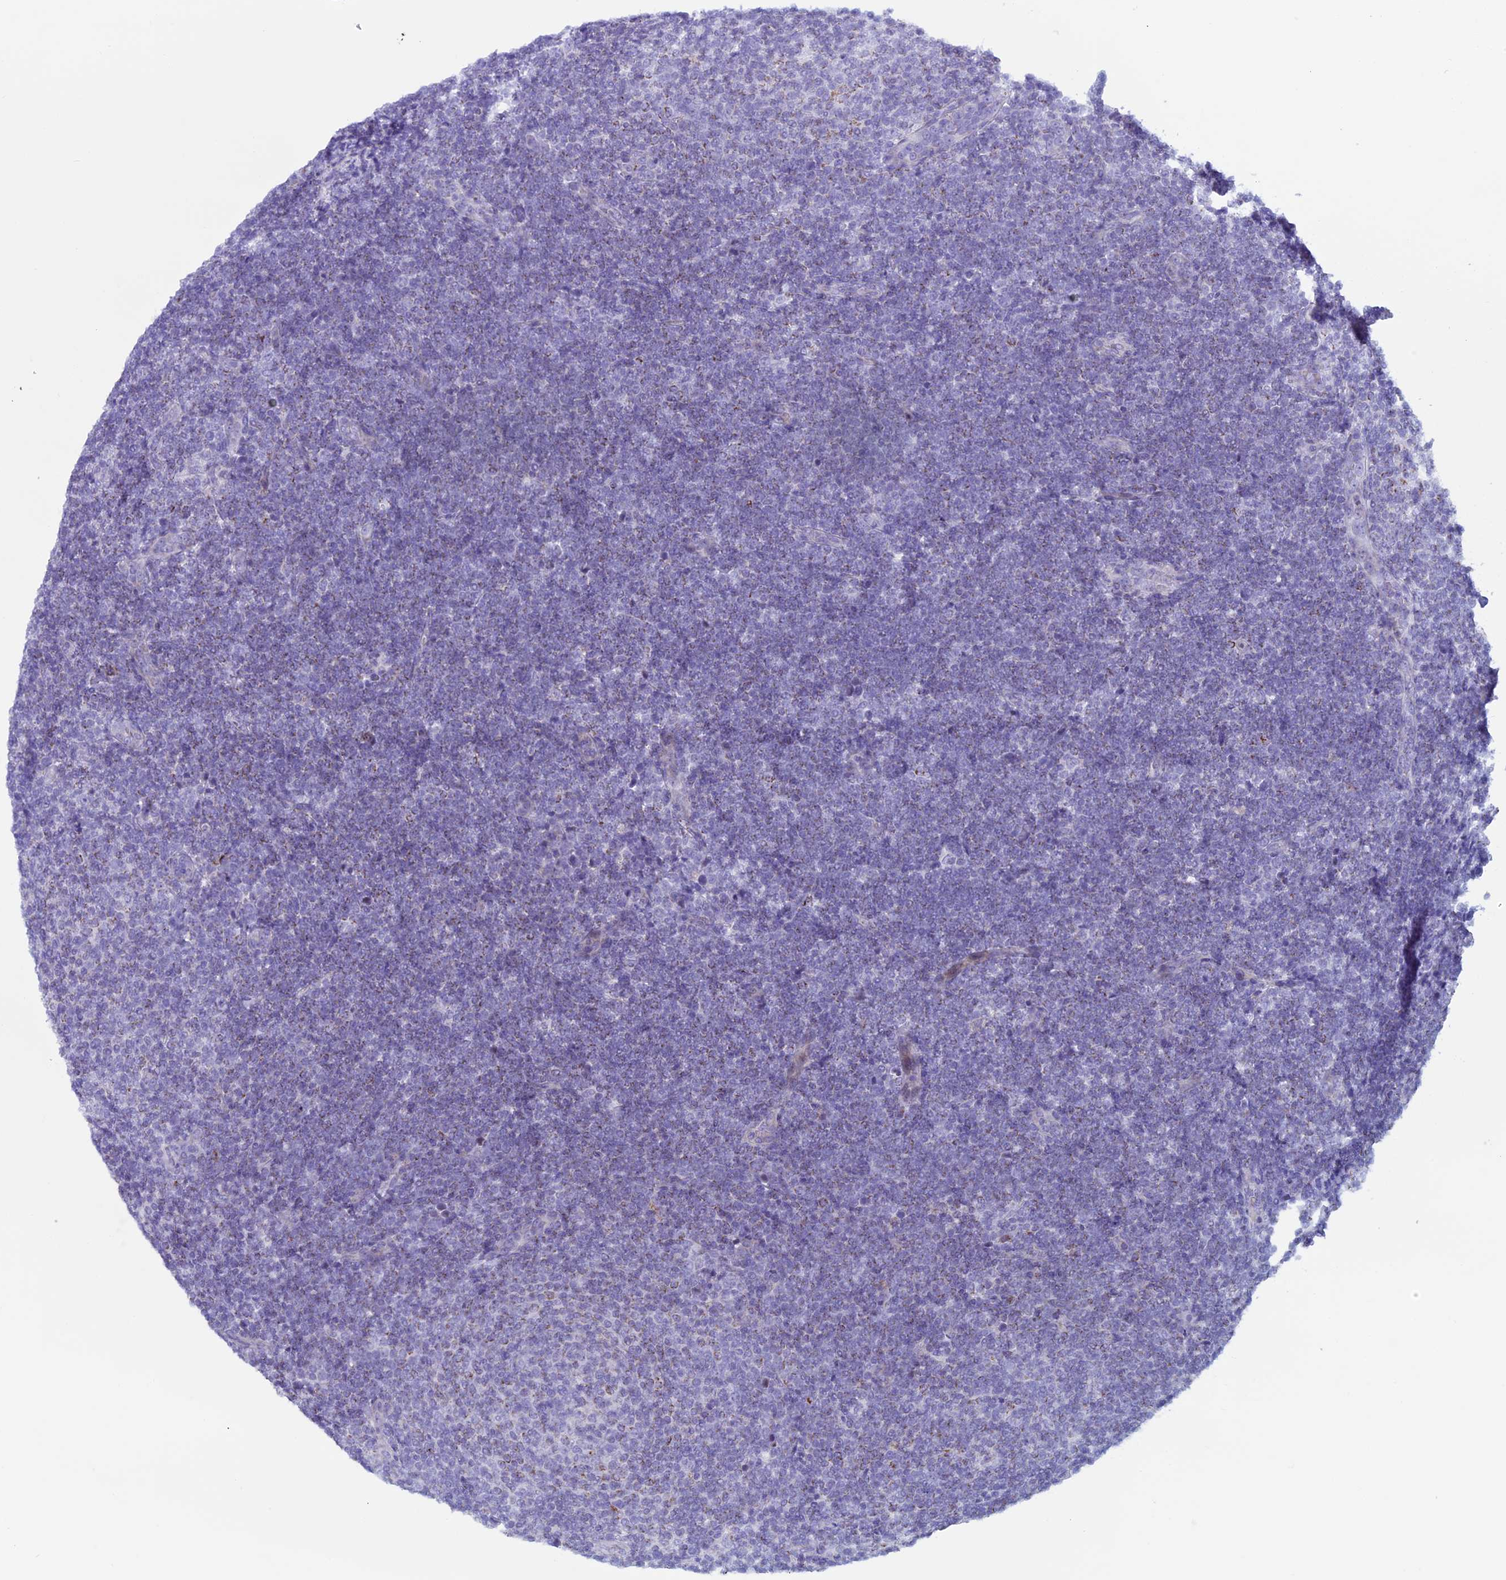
{"staining": {"intensity": "negative", "quantity": "none", "location": "none"}, "tissue": "lymphoma", "cell_type": "Tumor cells", "image_type": "cancer", "snomed": [{"axis": "morphology", "description": "Malignant lymphoma, non-Hodgkin's type, Low grade"}, {"axis": "topography", "description": "Lymph node"}], "caption": "A high-resolution histopathology image shows immunohistochemistry (IHC) staining of lymphoma, which exhibits no significant positivity in tumor cells. The staining was performed using DAB (3,3'-diaminobenzidine) to visualize the protein expression in brown, while the nuclei were stained in blue with hematoxylin (Magnification: 20x).", "gene": "ZNF563", "patient": {"sex": "male", "age": 66}}